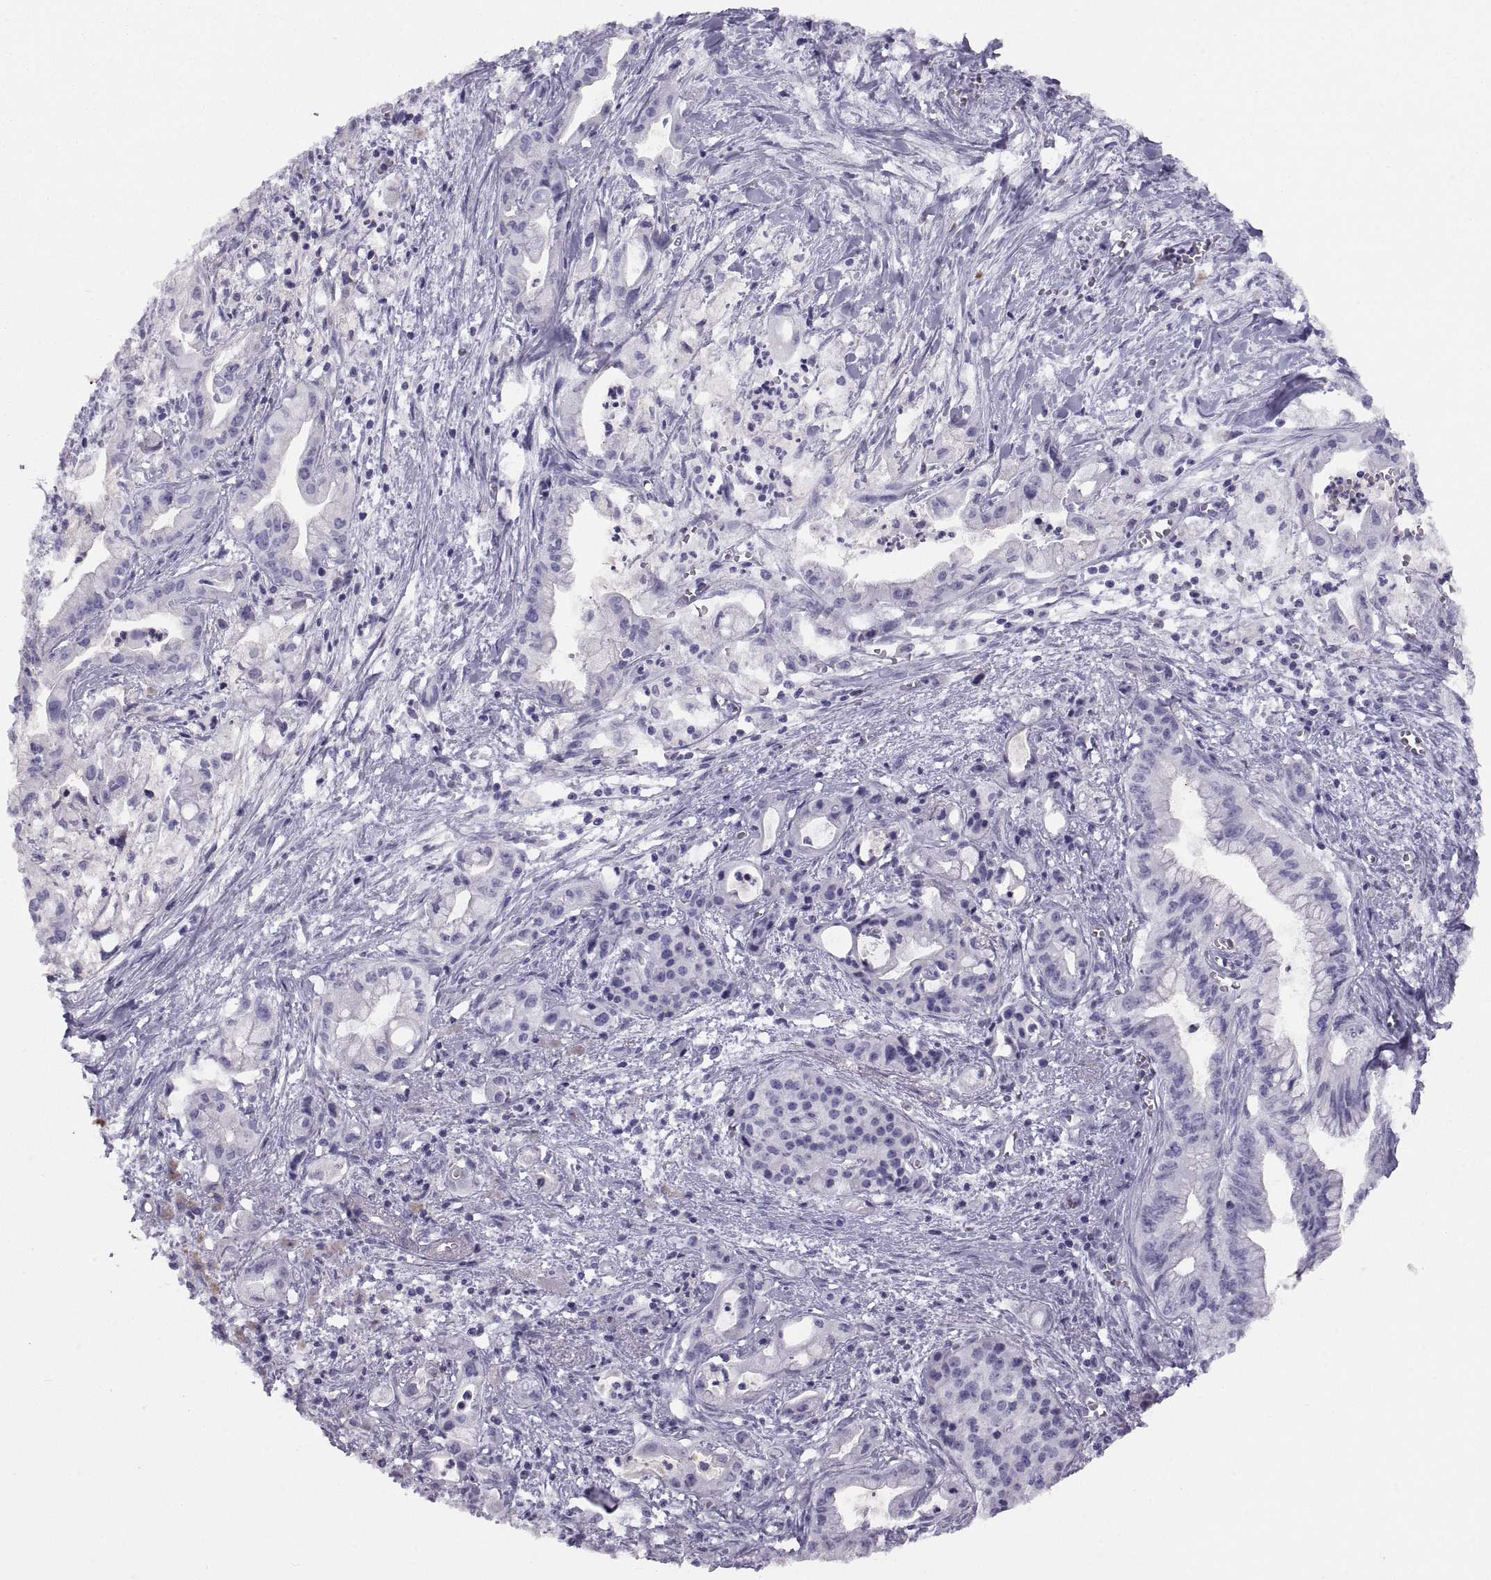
{"staining": {"intensity": "negative", "quantity": "none", "location": "none"}, "tissue": "pancreatic cancer", "cell_type": "Tumor cells", "image_type": "cancer", "snomed": [{"axis": "morphology", "description": "Adenocarcinoma, NOS"}, {"axis": "topography", "description": "Pancreas"}], "caption": "Pancreatic cancer stained for a protein using immunohistochemistry exhibits no staining tumor cells.", "gene": "PAX2", "patient": {"sex": "male", "age": 71}}